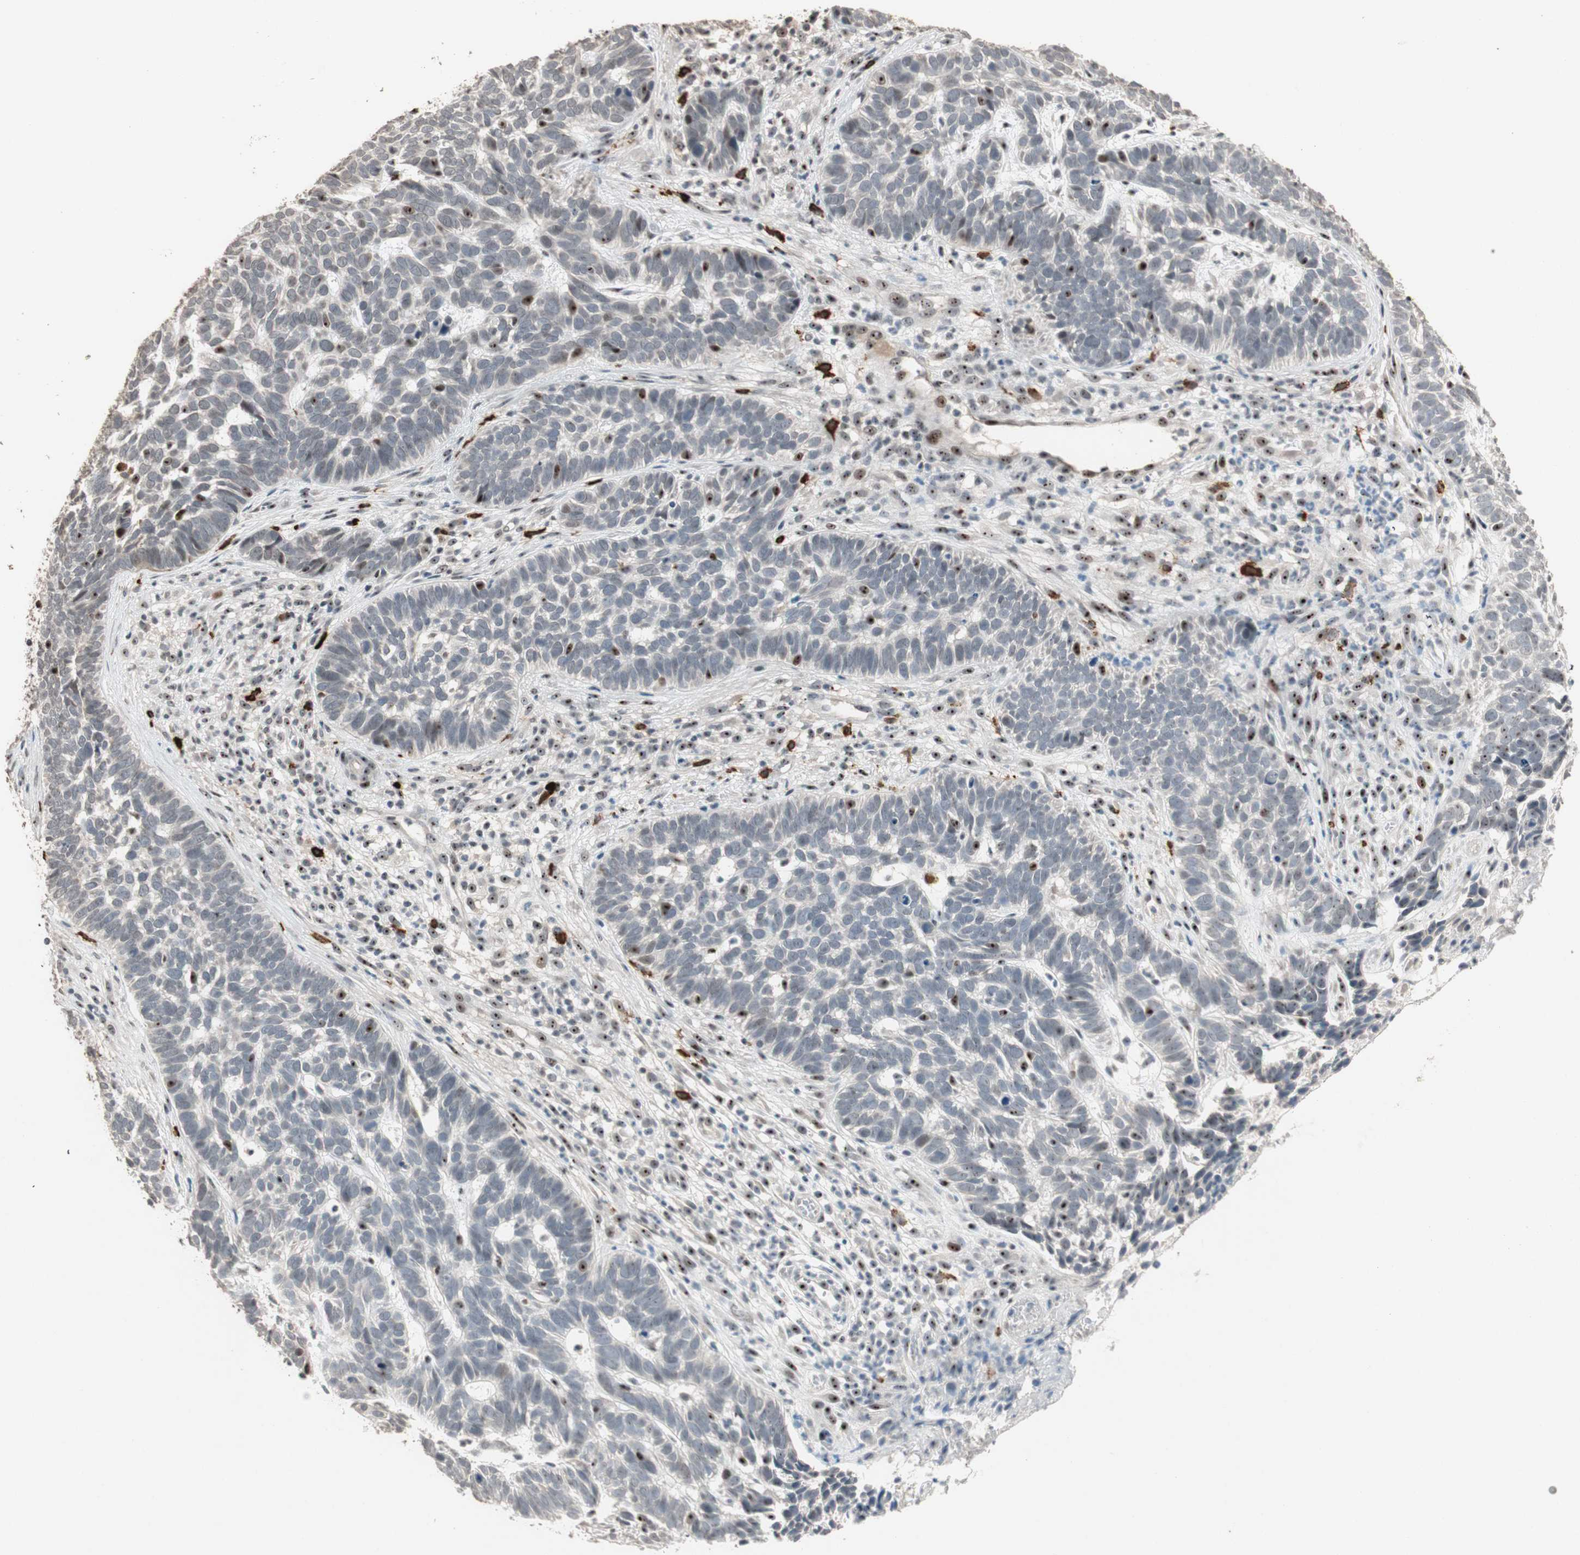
{"staining": {"intensity": "negative", "quantity": "none", "location": "none"}, "tissue": "skin cancer", "cell_type": "Tumor cells", "image_type": "cancer", "snomed": [{"axis": "morphology", "description": "Basal cell carcinoma"}, {"axis": "topography", "description": "Skin"}], "caption": "This is an IHC histopathology image of basal cell carcinoma (skin). There is no expression in tumor cells.", "gene": "ETV4", "patient": {"sex": "male", "age": 87}}